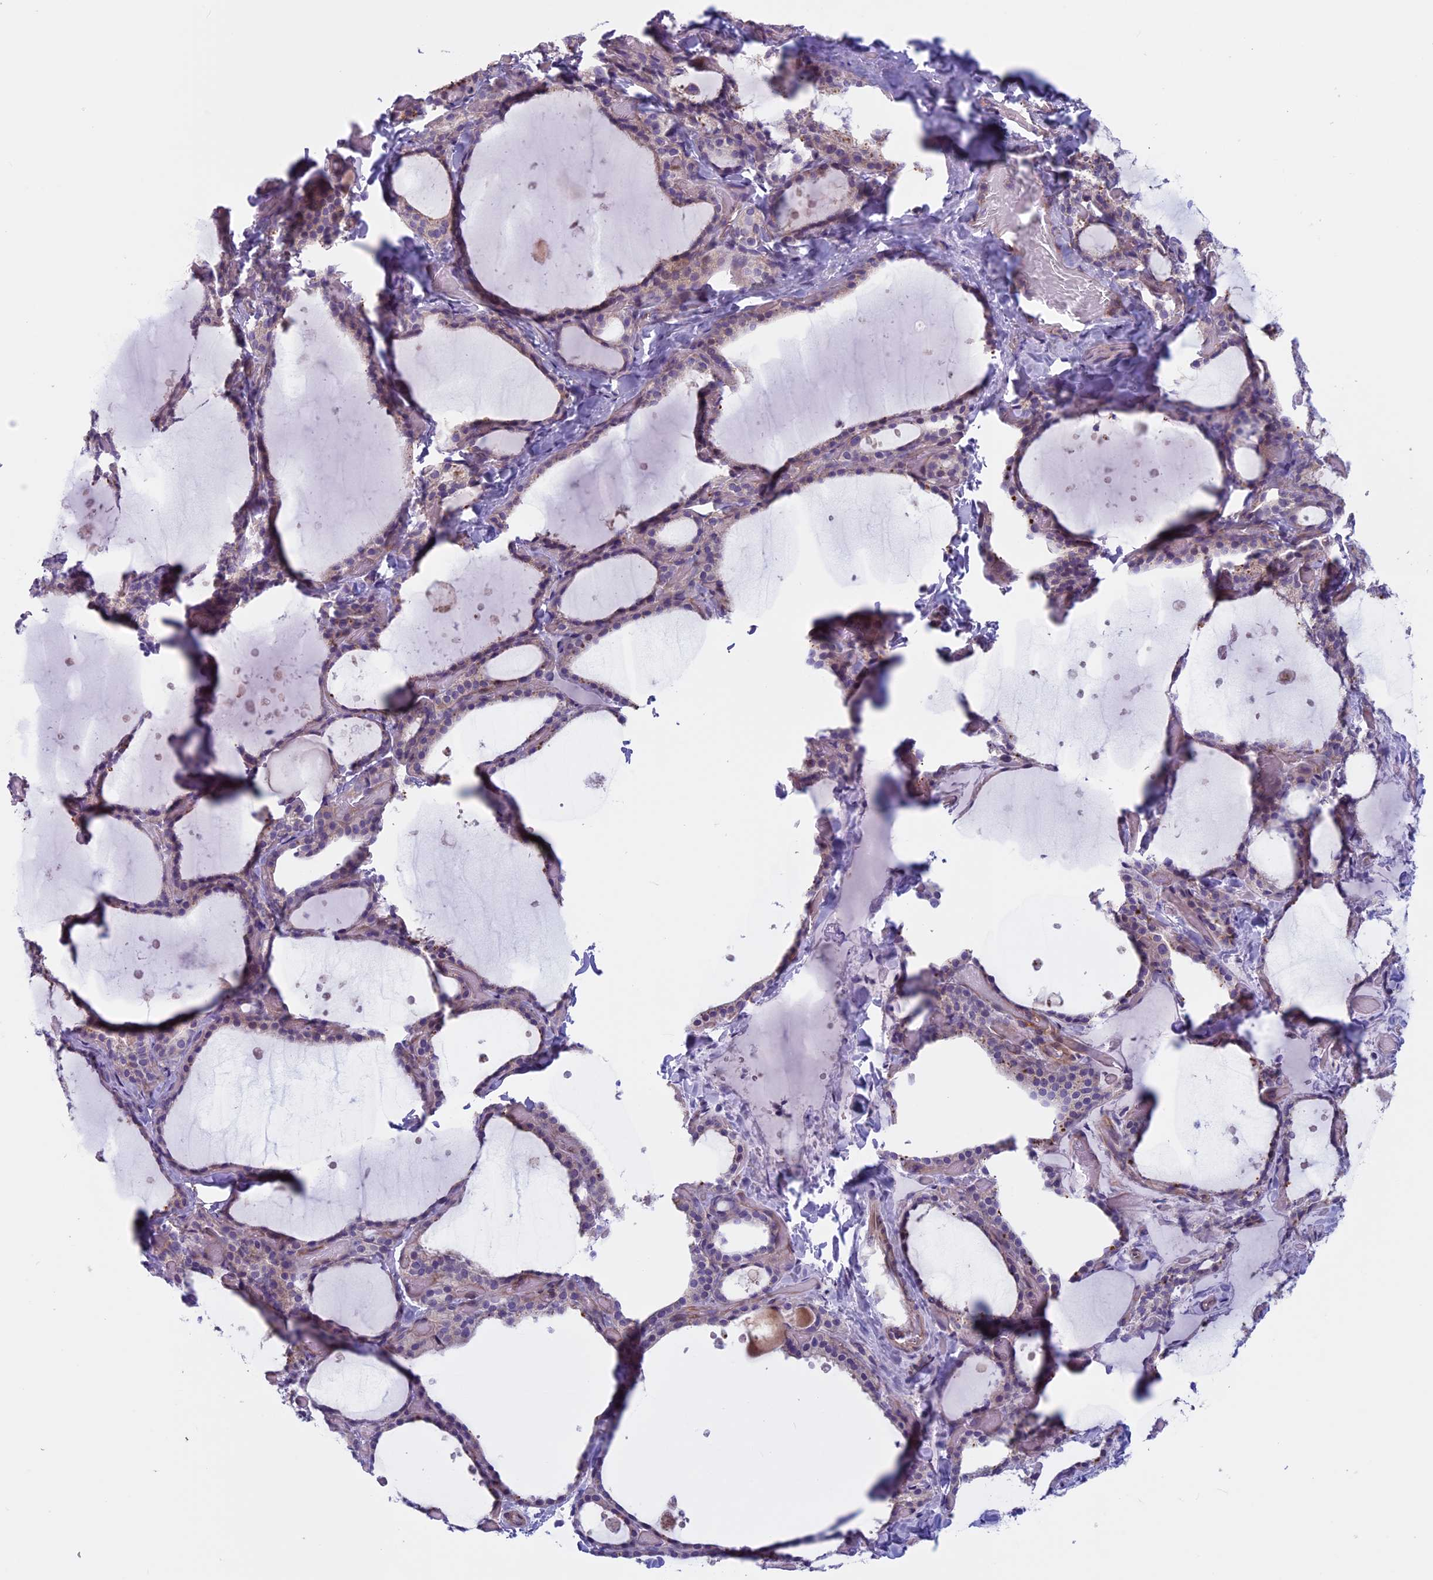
{"staining": {"intensity": "weak", "quantity": "<25%", "location": "cytoplasmic/membranous"}, "tissue": "thyroid gland", "cell_type": "Glandular cells", "image_type": "normal", "snomed": [{"axis": "morphology", "description": "Normal tissue, NOS"}, {"axis": "topography", "description": "Thyroid gland"}], "caption": "IHC photomicrograph of normal human thyroid gland stained for a protein (brown), which exhibits no staining in glandular cells. (Stains: DAB (3,3'-diaminobenzidine) immunohistochemistry (IHC) with hematoxylin counter stain, Microscopy: brightfield microscopy at high magnification).", "gene": "CNOT6L", "patient": {"sex": "female", "age": 44}}